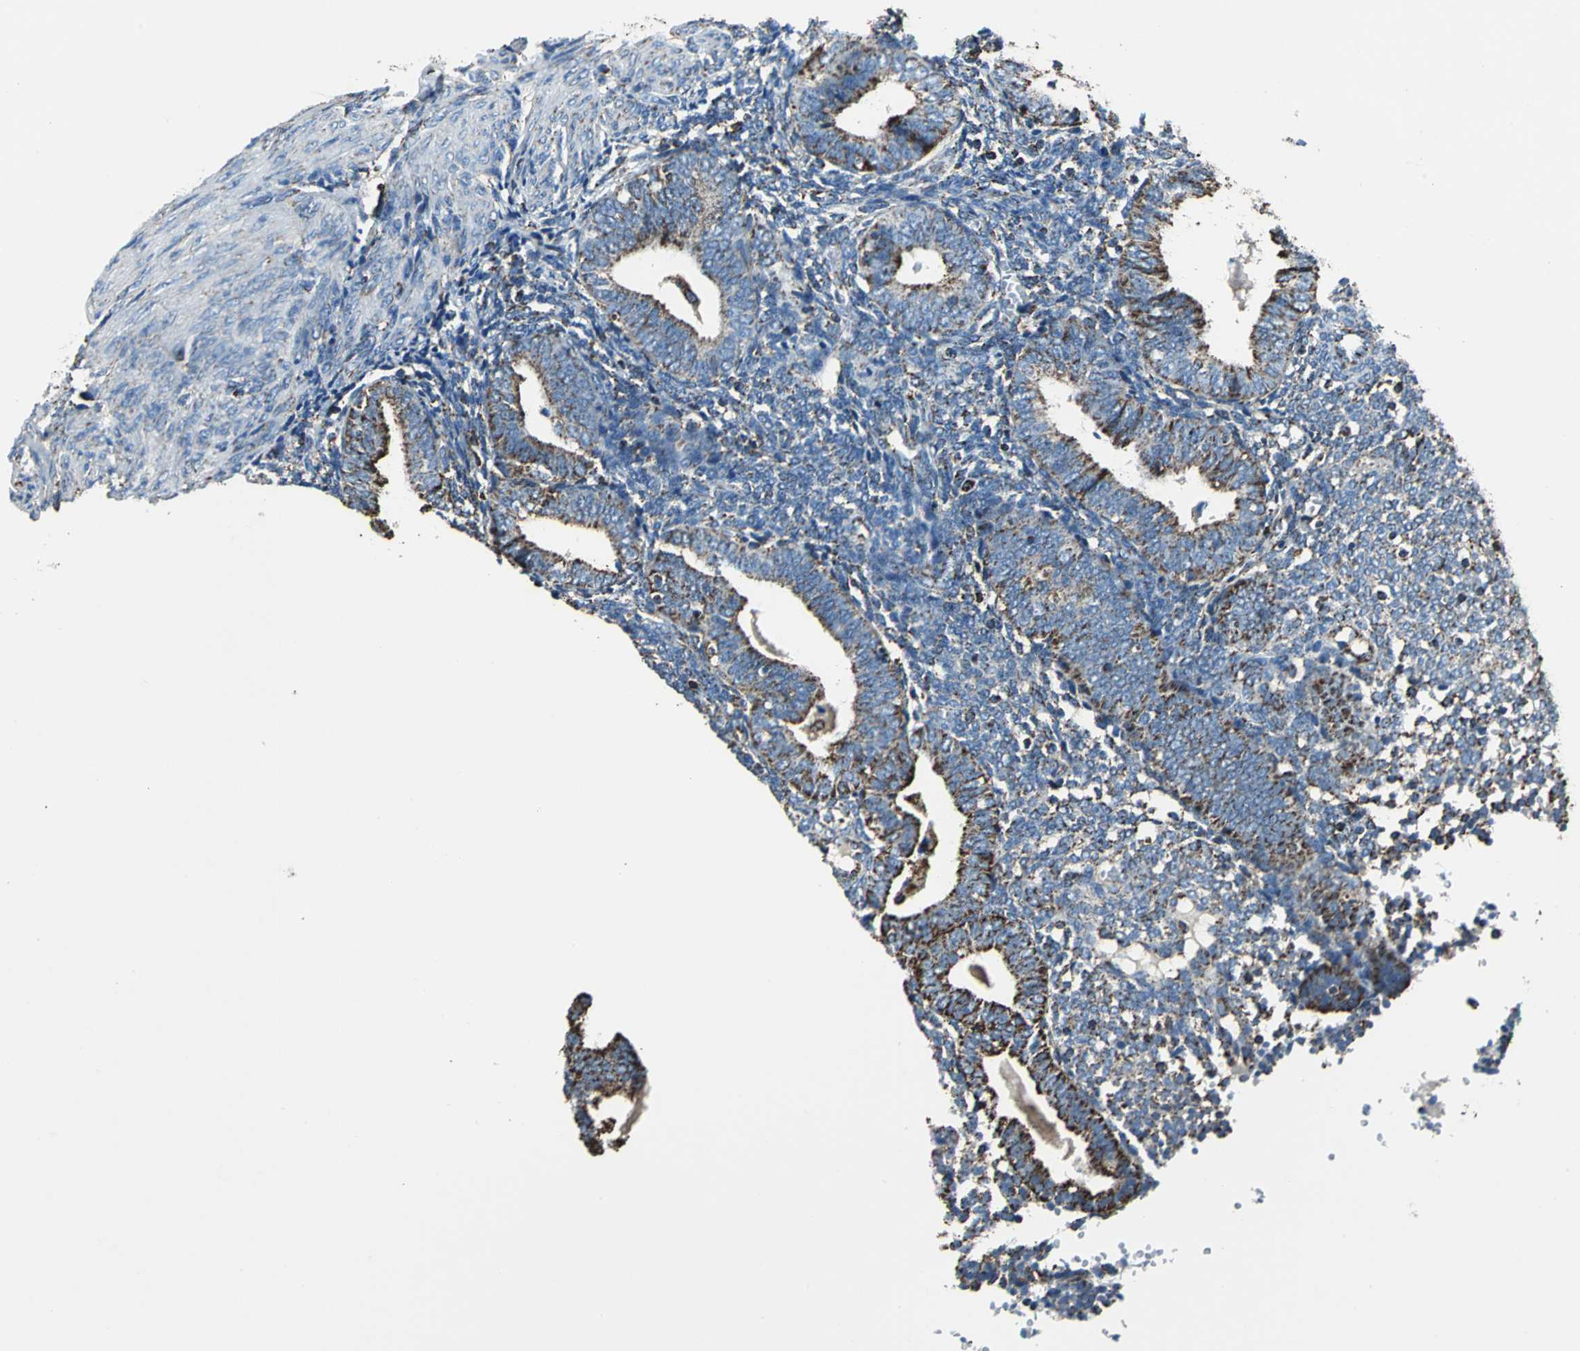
{"staining": {"intensity": "moderate", "quantity": "25%-75%", "location": "cytoplasmic/membranous"}, "tissue": "endometrium", "cell_type": "Cells in endometrial stroma", "image_type": "normal", "snomed": [{"axis": "morphology", "description": "Normal tissue, NOS"}, {"axis": "topography", "description": "Endometrium"}], "caption": "Immunohistochemical staining of unremarkable human endometrium displays 25%-75% levels of moderate cytoplasmic/membranous protein expression in approximately 25%-75% of cells in endometrial stroma. The protein of interest is stained brown, and the nuclei are stained in blue (DAB IHC with brightfield microscopy, high magnification).", "gene": "ECH1", "patient": {"sex": "female", "age": 61}}